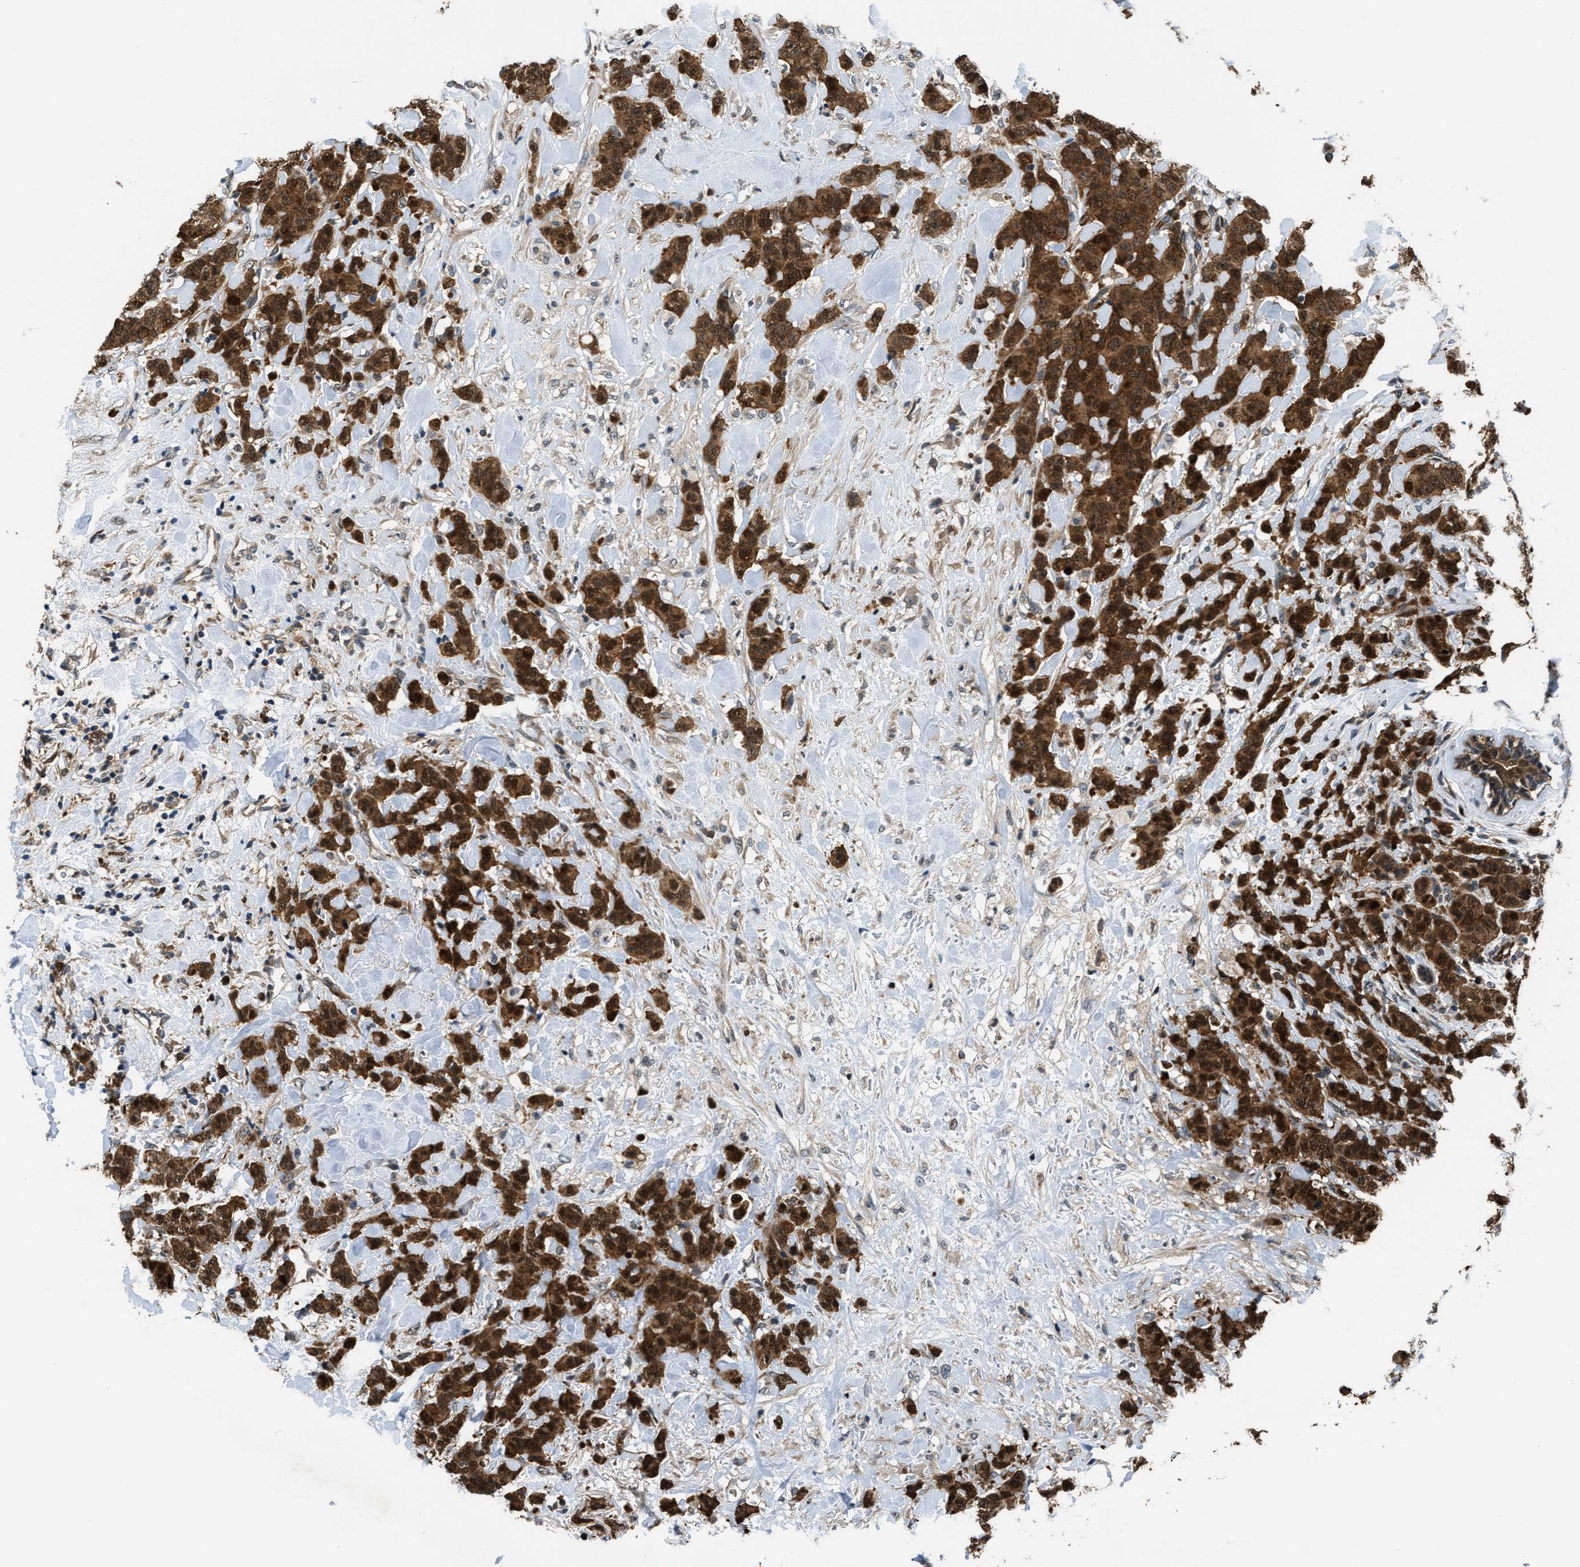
{"staining": {"intensity": "strong", "quantity": ">75%", "location": "cytoplasmic/membranous,nuclear"}, "tissue": "breast cancer", "cell_type": "Tumor cells", "image_type": "cancer", "snomed": [{"axis": "morphology", "description": "Normal tissue, NOS"}, {"axis": "morphology", "description": "Duct carcinoma"}, {"axis": "topography", "description": "Breast"}], "caption": "Immunohistochemistry staining of infiltrating ductal carcinoma (breast), which demonstrates high levels of strong cytoplasmic/membranous and nuclear staining in approximately >75% of tumor cells indicating strong cytoplasmic/membranous and nuclear protein expression. The staining was performed using DAB (3,3'-diaminobenzidine) (brown) for protein detection and nuclei were counterstained in hematoxylin (blue).", "gene": "PPA1", "patient": {"sex": "female", "age": 40}}